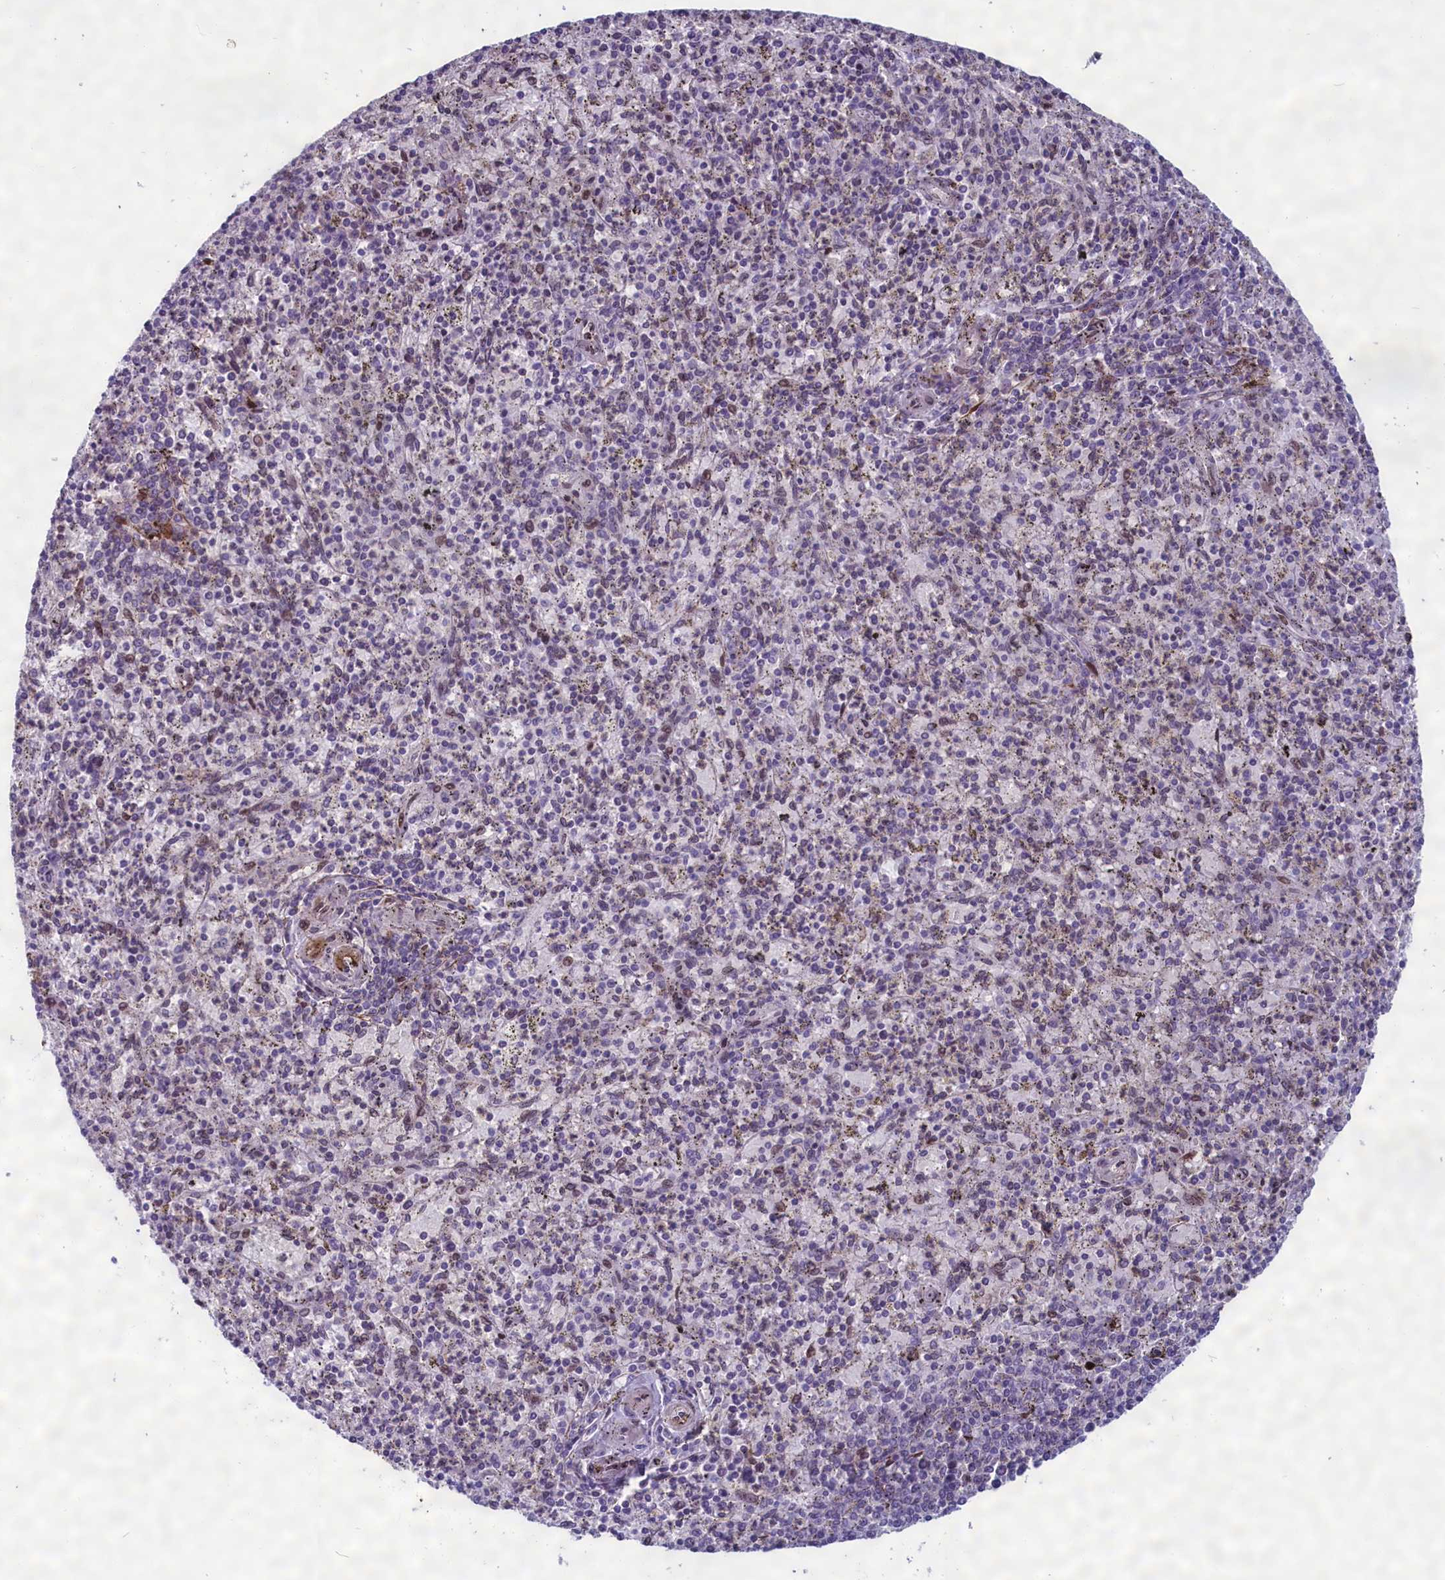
{"staining": {"intensity": "negative", "quantity": "none", "location": "none"}, "tissue": "spleen", "cell_type": "Cells in red pulp", "image_type": "normal", "snomed": [{"axis": "morphology", "description": "Normal tissue, NOS"}, {"axis": "topography", "description": "Spleen"}], "caption": "Cells in red pulp show no significant protein expression in unremarkable spleen.", "gene": "GPSM1", "patient": {"sex": "male", "age": 72}}